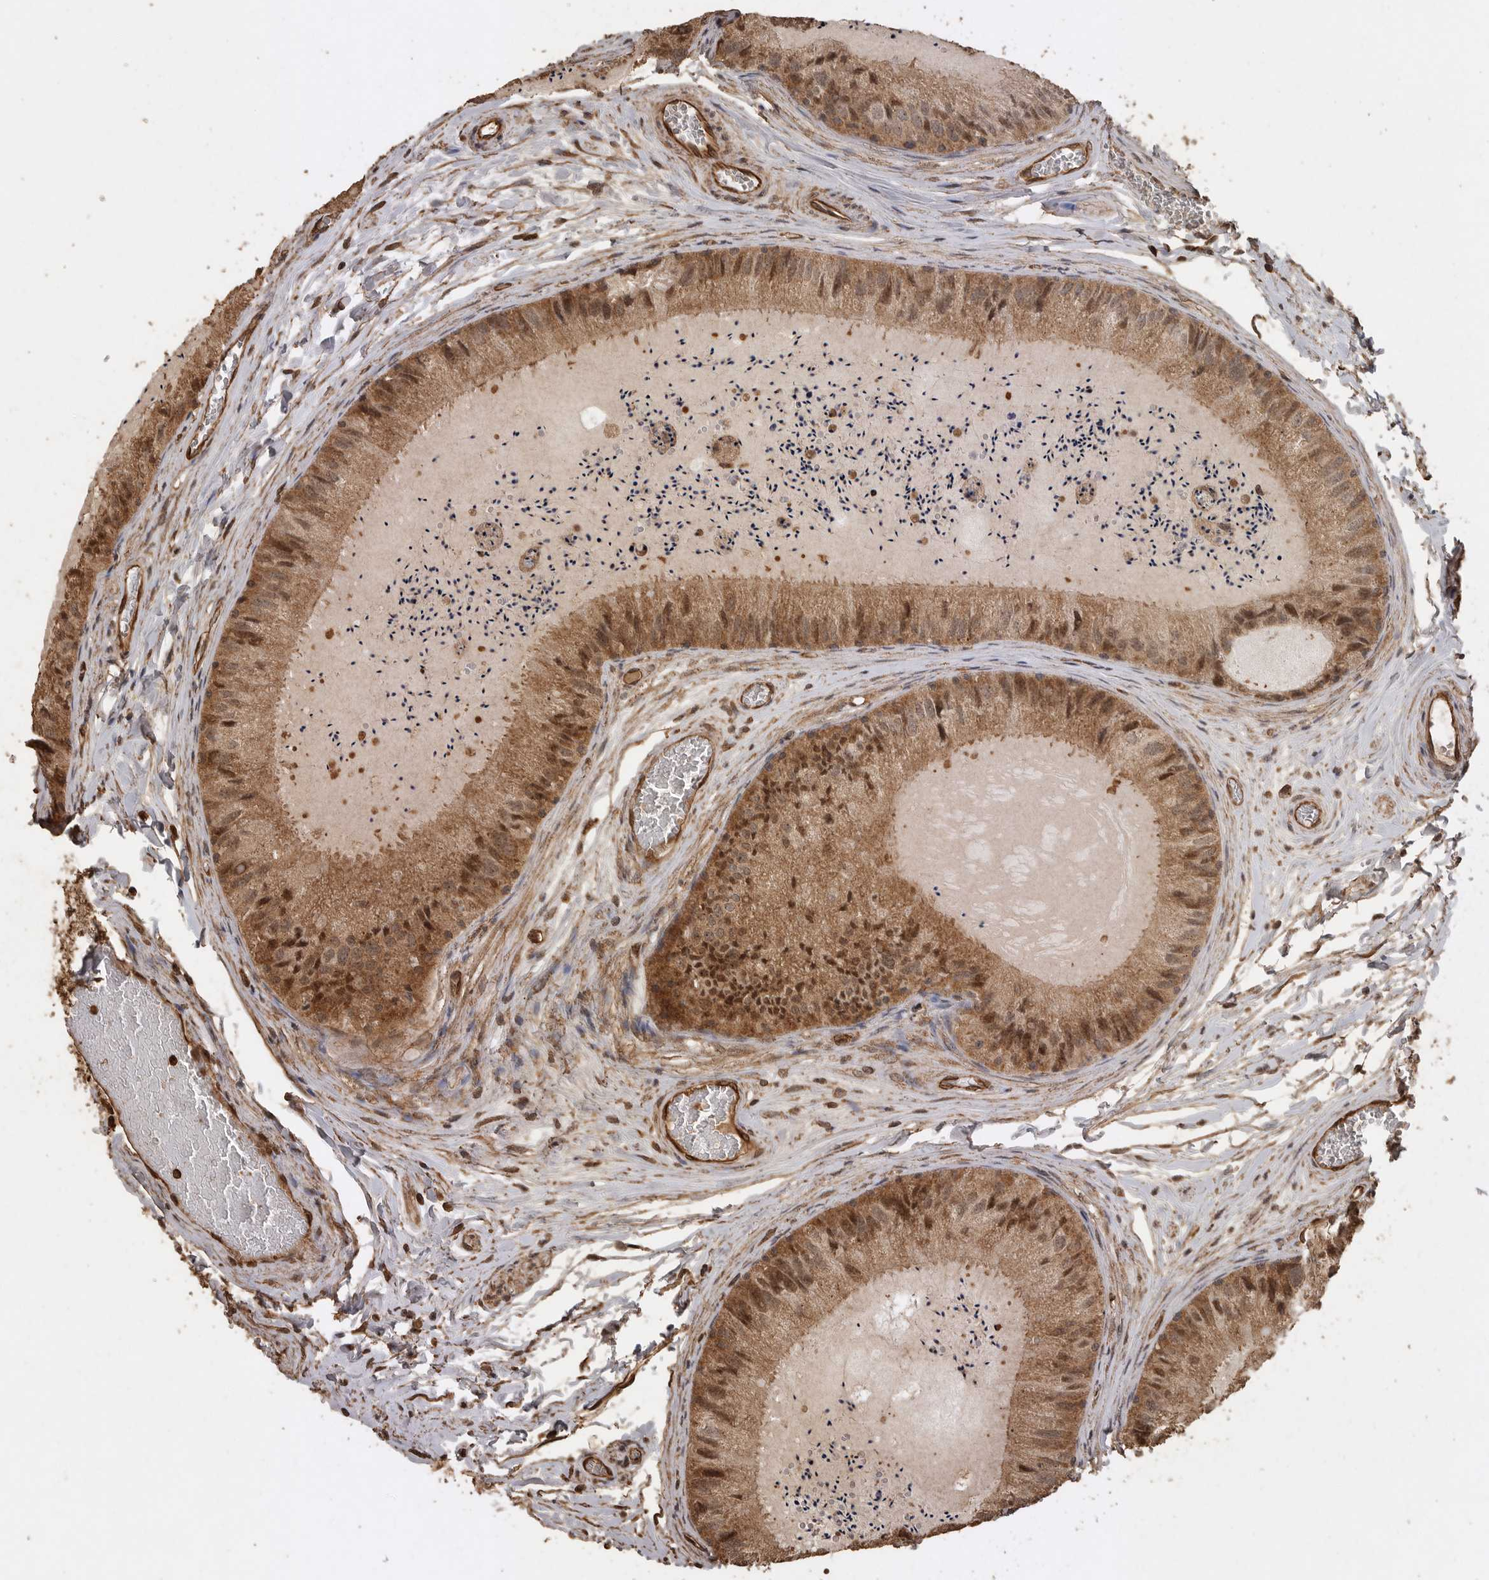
{"staining": {"intensity": "moderate", "quantity": ">75%", "location": "cytoplasmic/membranous"}, "tissue": "epididymis", "cell_type": "Glandular cells", "image_type": "normal", "snomed": [{"axis": "morphology", "description": "Normal tissue, NOS"}, {"axis": "topography", "description": "Epididymis"}], "caption": "Moderate cytoplasmic/membranous expression for a protein is identified in approximately >75% of glandular cells of normal epididymis using immunohistochemistry (IHC).", "gene": "PINK1", "patient": {"sex": "male", "age": 31}}